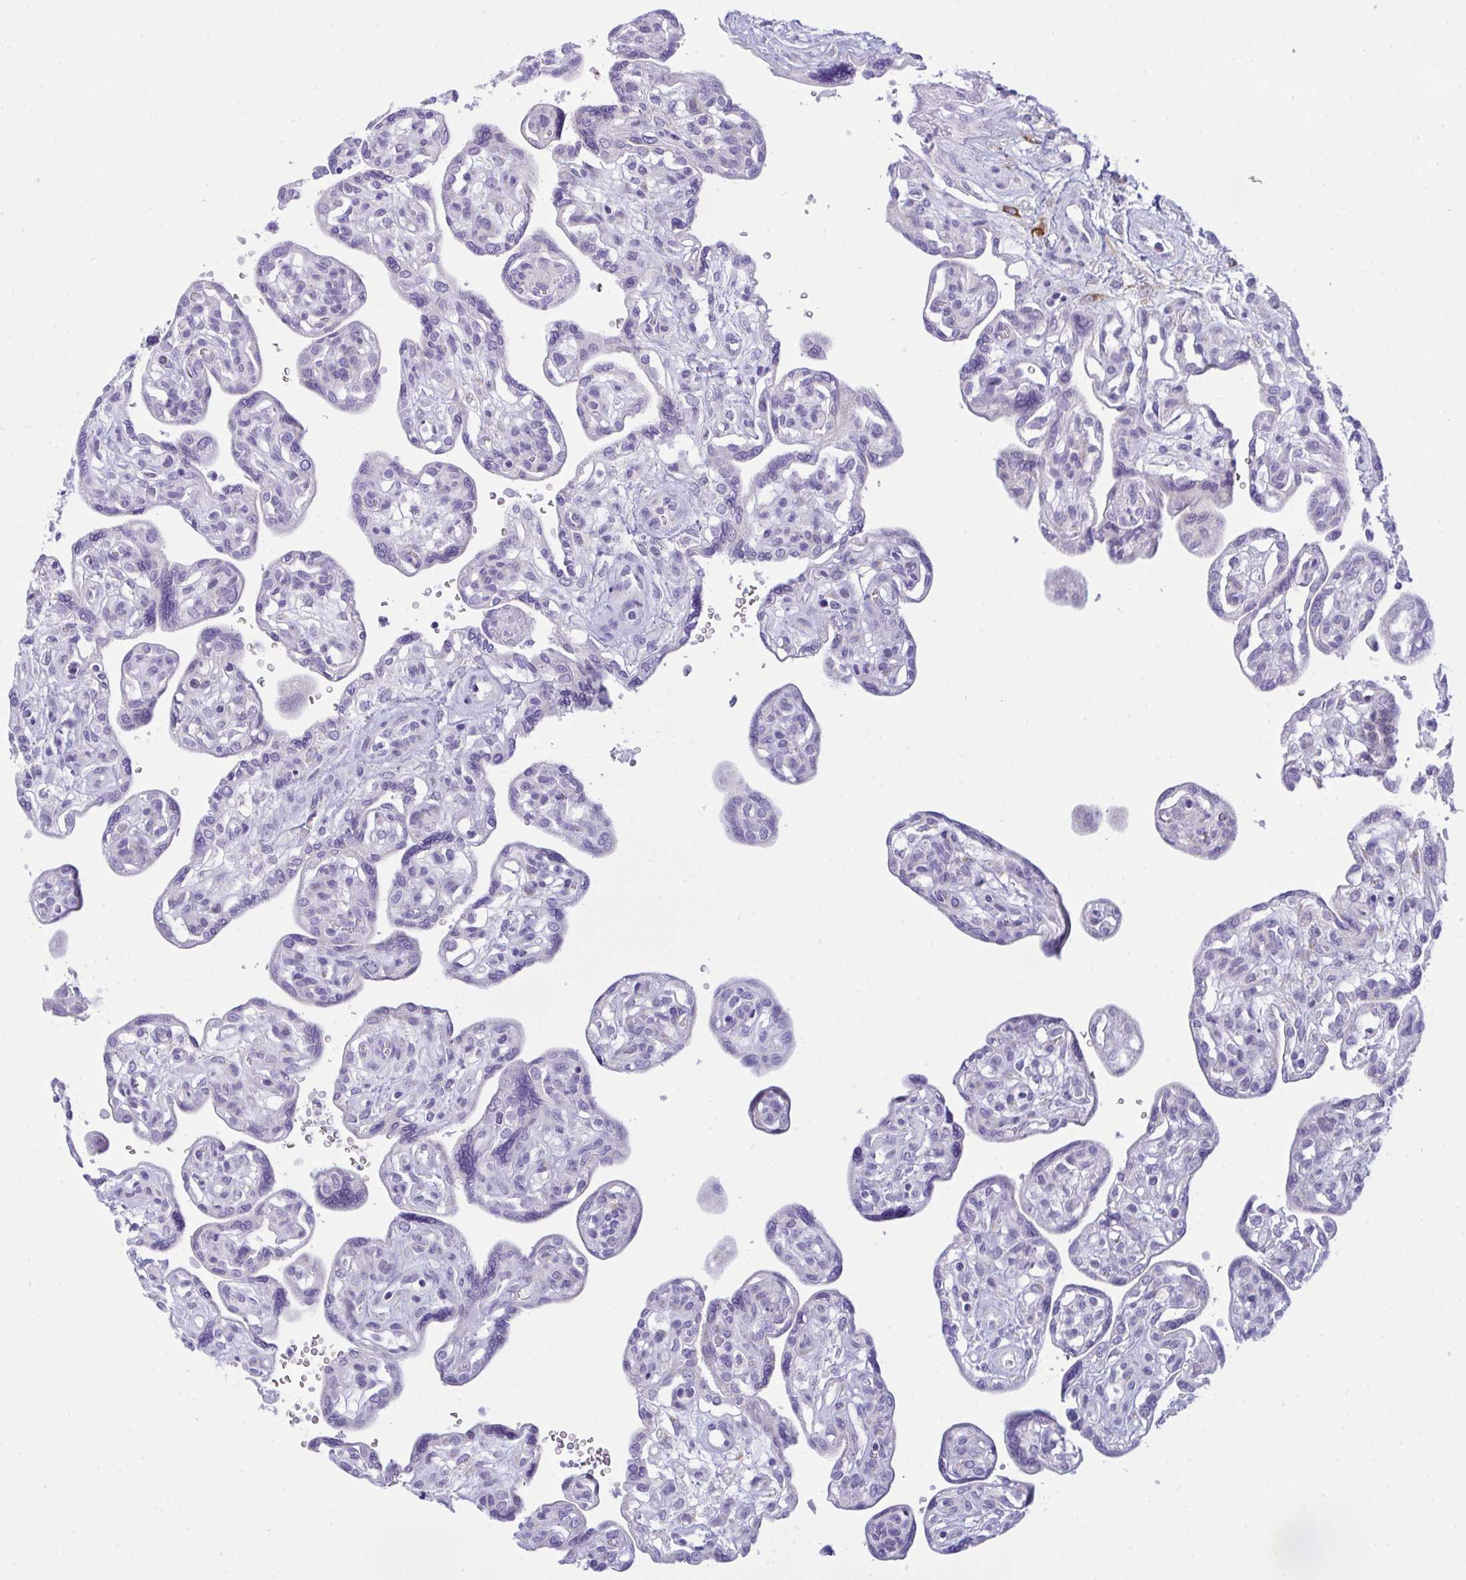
{"staining": {"intensity": "moderate", "quantity": "<25%", "location": "cytoplasmic/membranous"}, "tissue": "placenta", "cell_type": "Decidual cells", "image_type": "normal", "snomed": [{"axis": "morphology", "description": "Normal tissue, NOS"}, {"axis": "topography", "description": "Placenta"}], "caption": "Immunohistochemistry of normal placenta exhibits low levels of moderate cytoplasmic/membranous staining in approximately <25% of decidual cells.", "gene": "BBS1", "patient": {"sex": "female", "age": 39}}